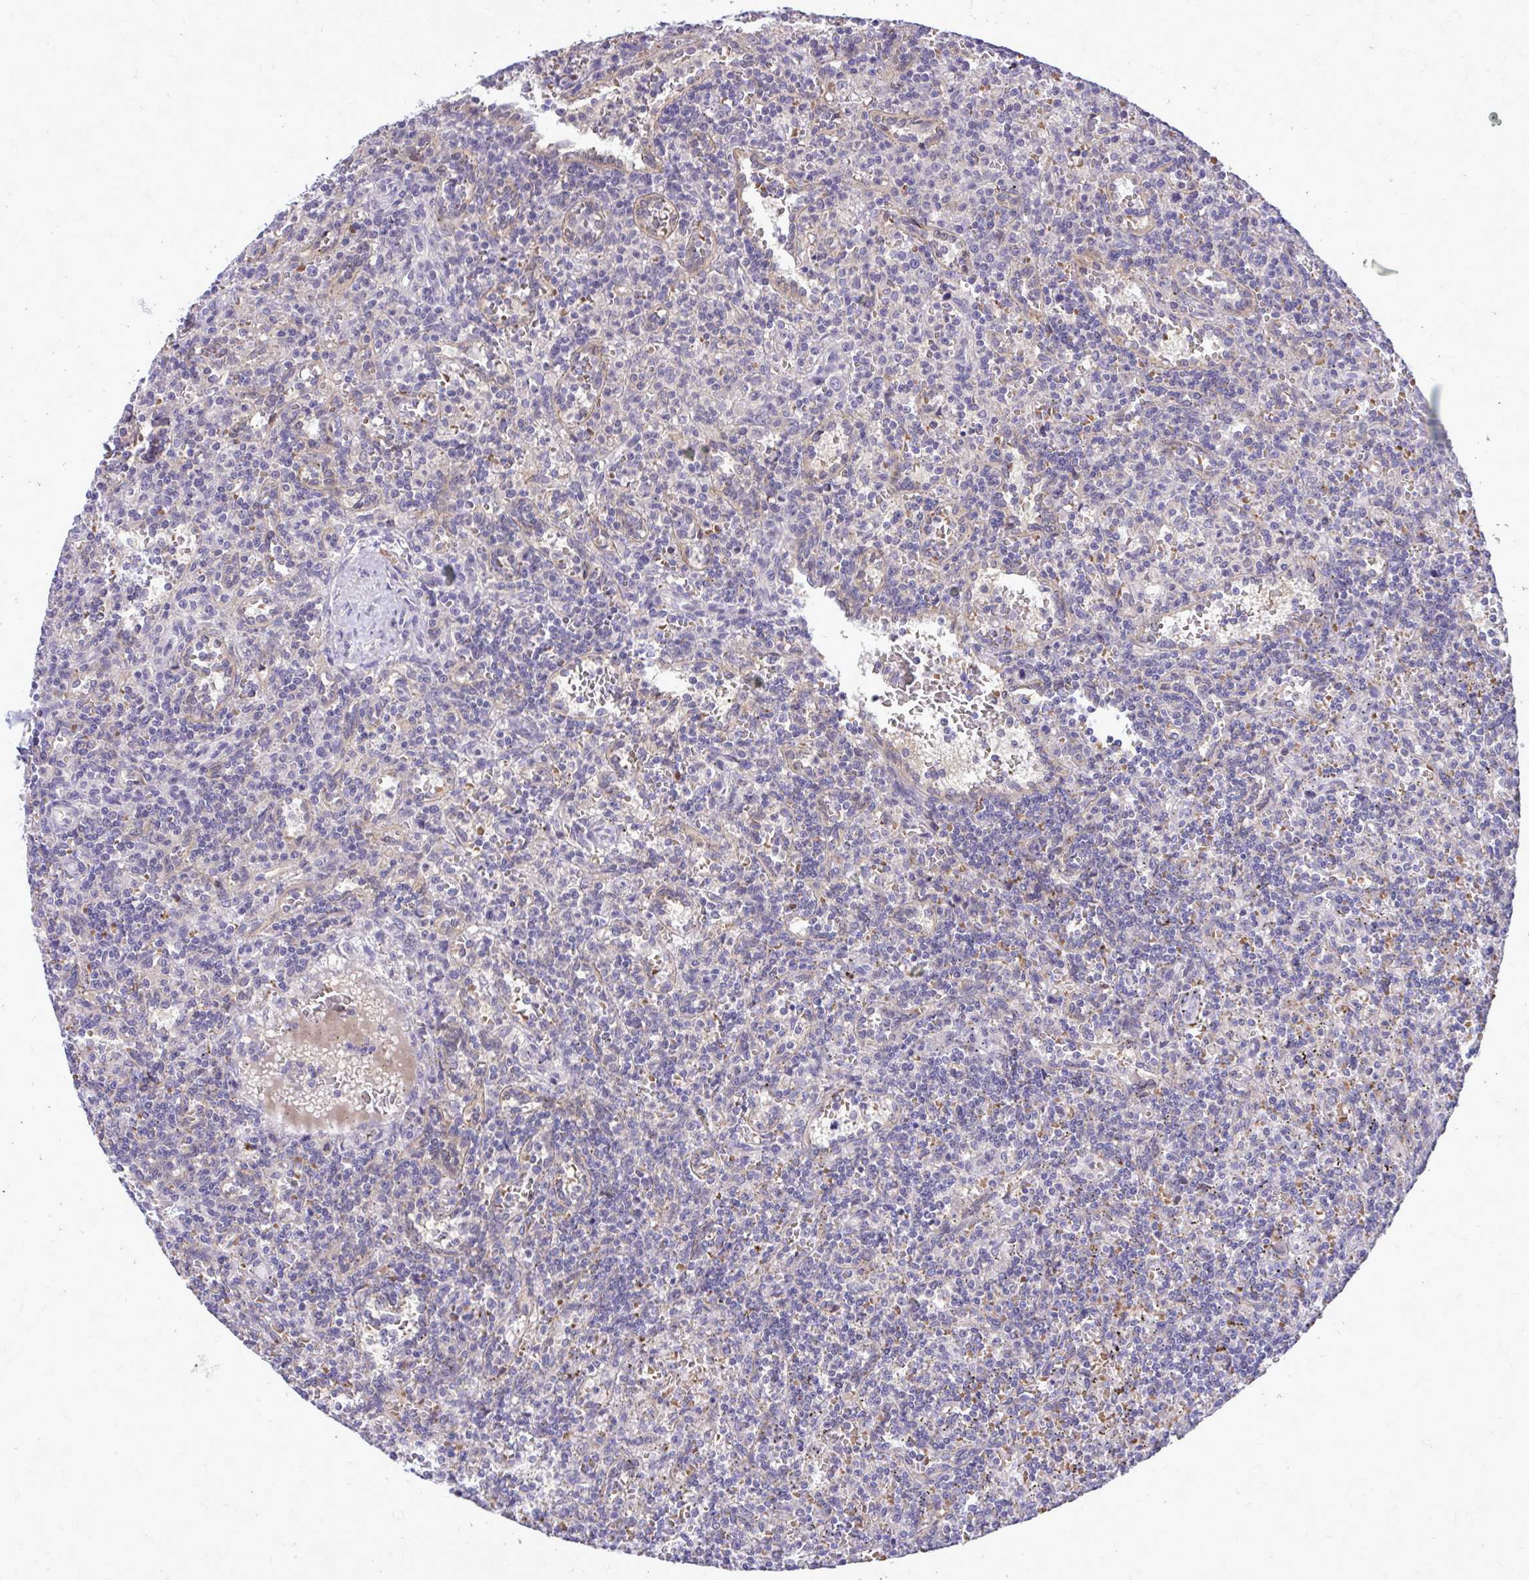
{"staining": {"intensity": "negative", "quantity": "none", "location": "none"}, "tissue": "lymphoma", "cell_type": "Tumor cells", "image_type": "cancer", "snomed": [{"axis": "morphology", "description": "Malignant lymphoma, non-Hodgkin's type, Low grade"}, {"axis": "topography", "description": "Spleen"}], "caption": "Immunohistochemical staining of lymphoma exhibits no significant staining in tumor cells.", "gene": "DPY19L1", "patient": {"sex": "male", "age": 73}}